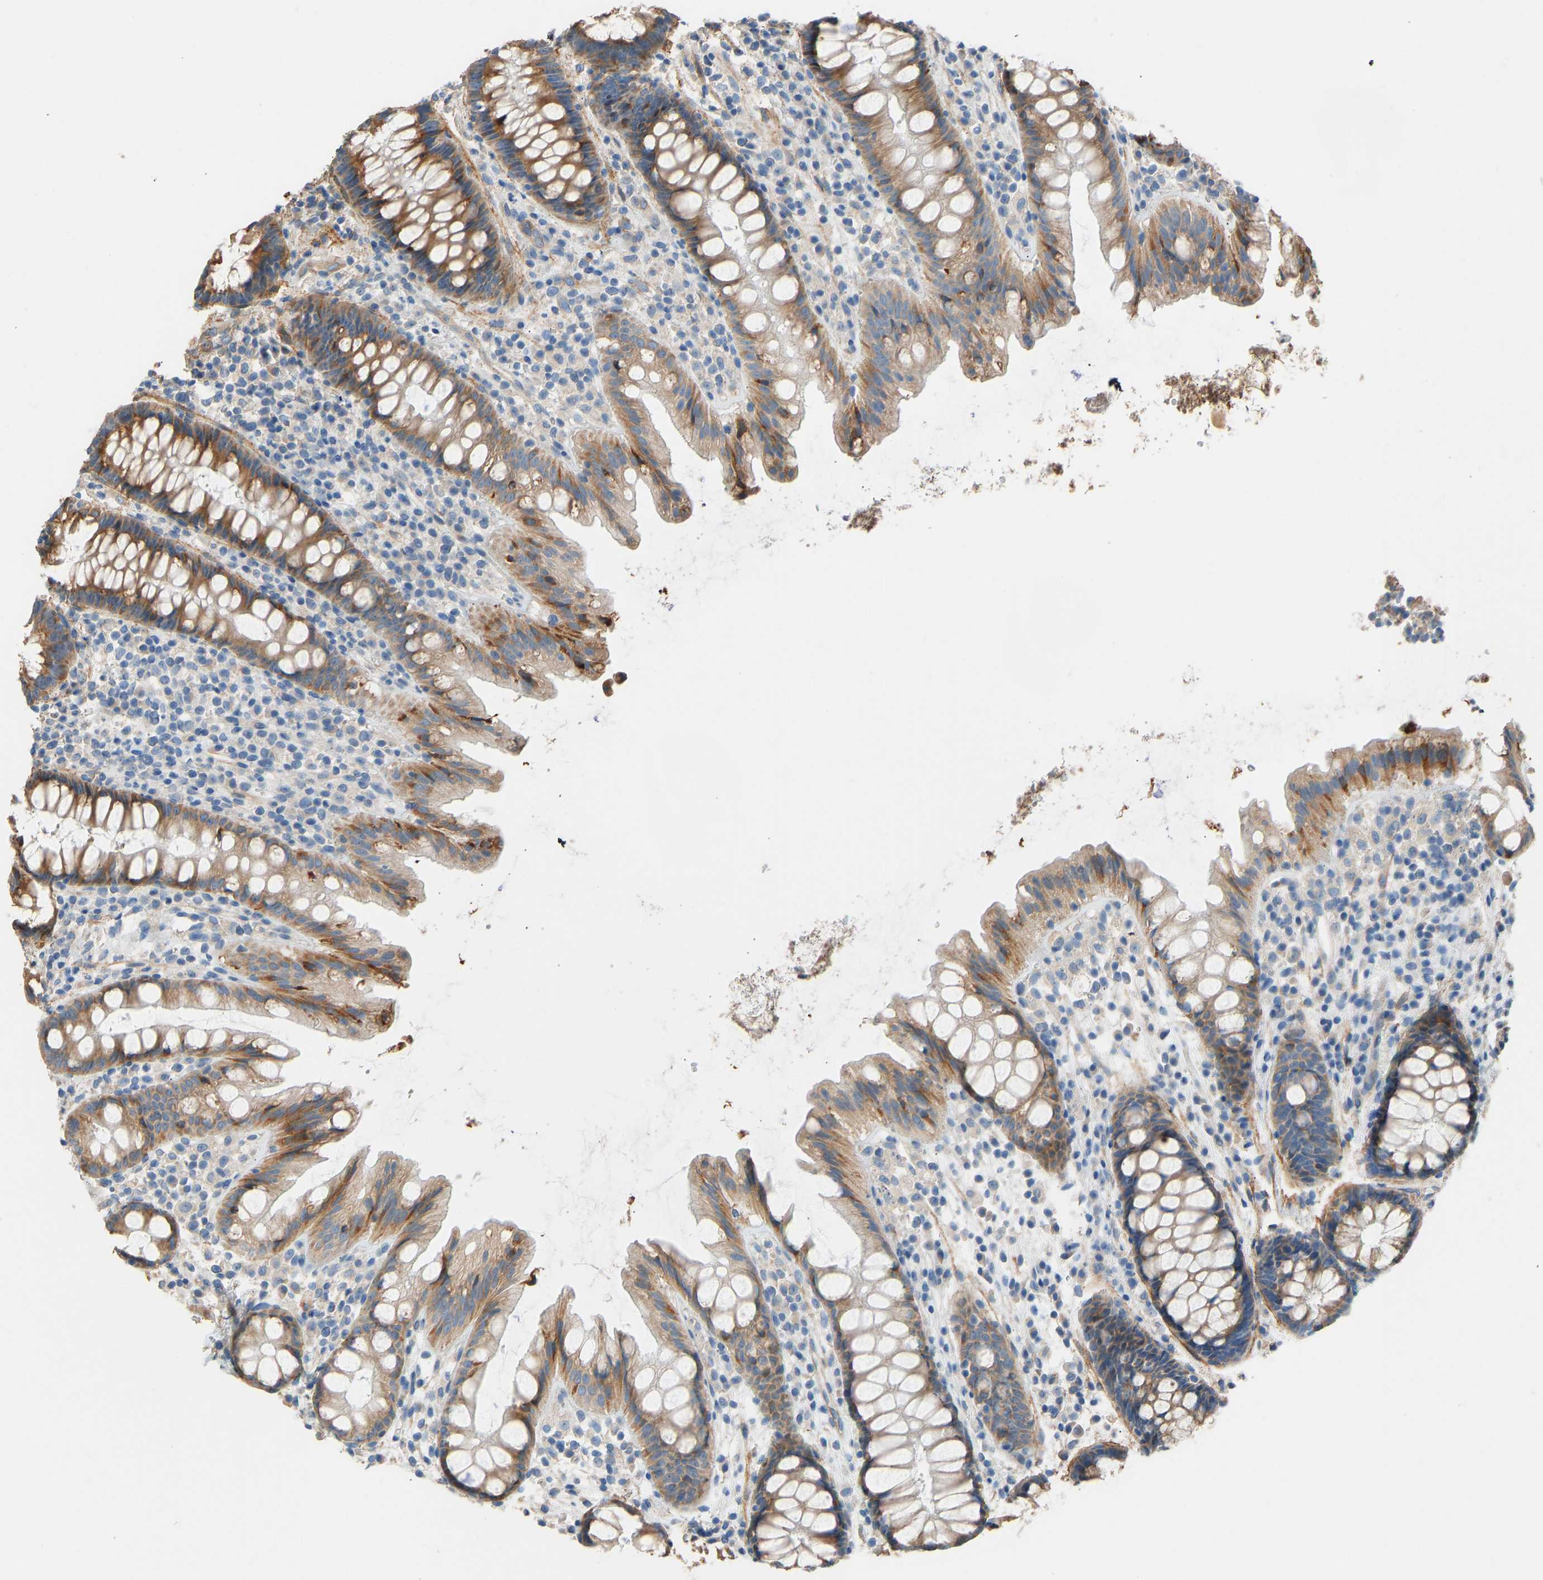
{"staining": {"intensity": "moderate", "quantity": ">75%", "location": "cytoplasmic/membranous"}, "tissue": "rectum", "cell_type": "Glandular cells", "image_type": "normal", "snomed": [{"axis": "morphology", "description": "Normal tissue, NOS"}, {"axis": "topography", "description": "Rectum"}], "caption": "A brown stain highlights moderate cytoplasmic/membranous staining of a protein in glandular cells of normal rectum.", "gene": "TGFBR3", "patient": {"sex": "female", "age": 65}}